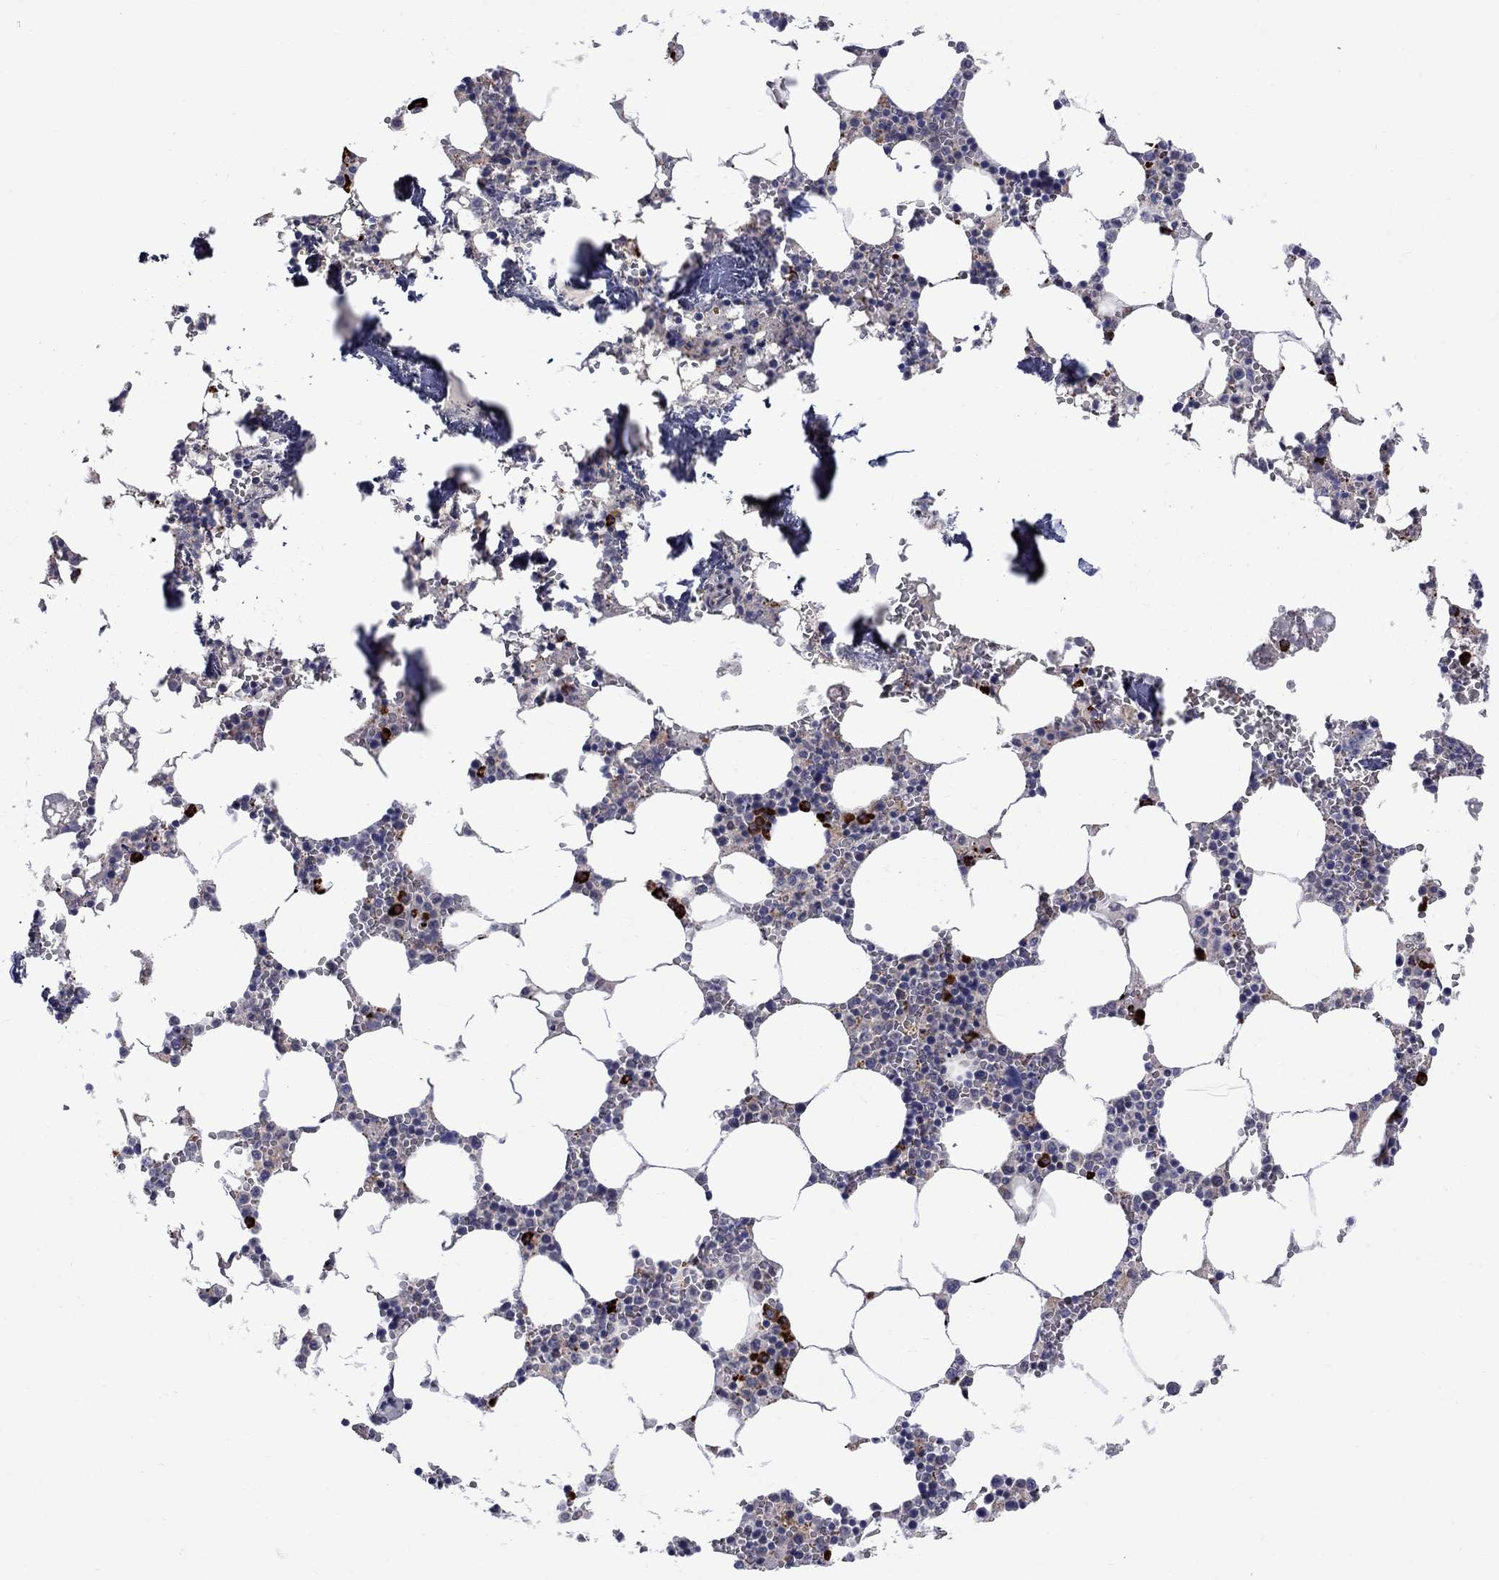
{"staining": {"intensity": "strong", "quantity": "<25%", "location": "cytoplasmic/membranous"}, "tissue": "bone marrow", "cell_type": "Hematopoietic cells", "image_type": "normal", "snomed": [{"axis": "morphology", "description": "Normal tissue, NOS"}, {"axis": "topography", "description": "Bone marrow"}], "caption": "Protein expression analysis of unremarkable bone marrow displays strong cytoplasmic/membranous positivity in approximately <25% of hematopoietic cells.", "gene": "ASNS", "patient": {"sex": "female", "age": 64}}